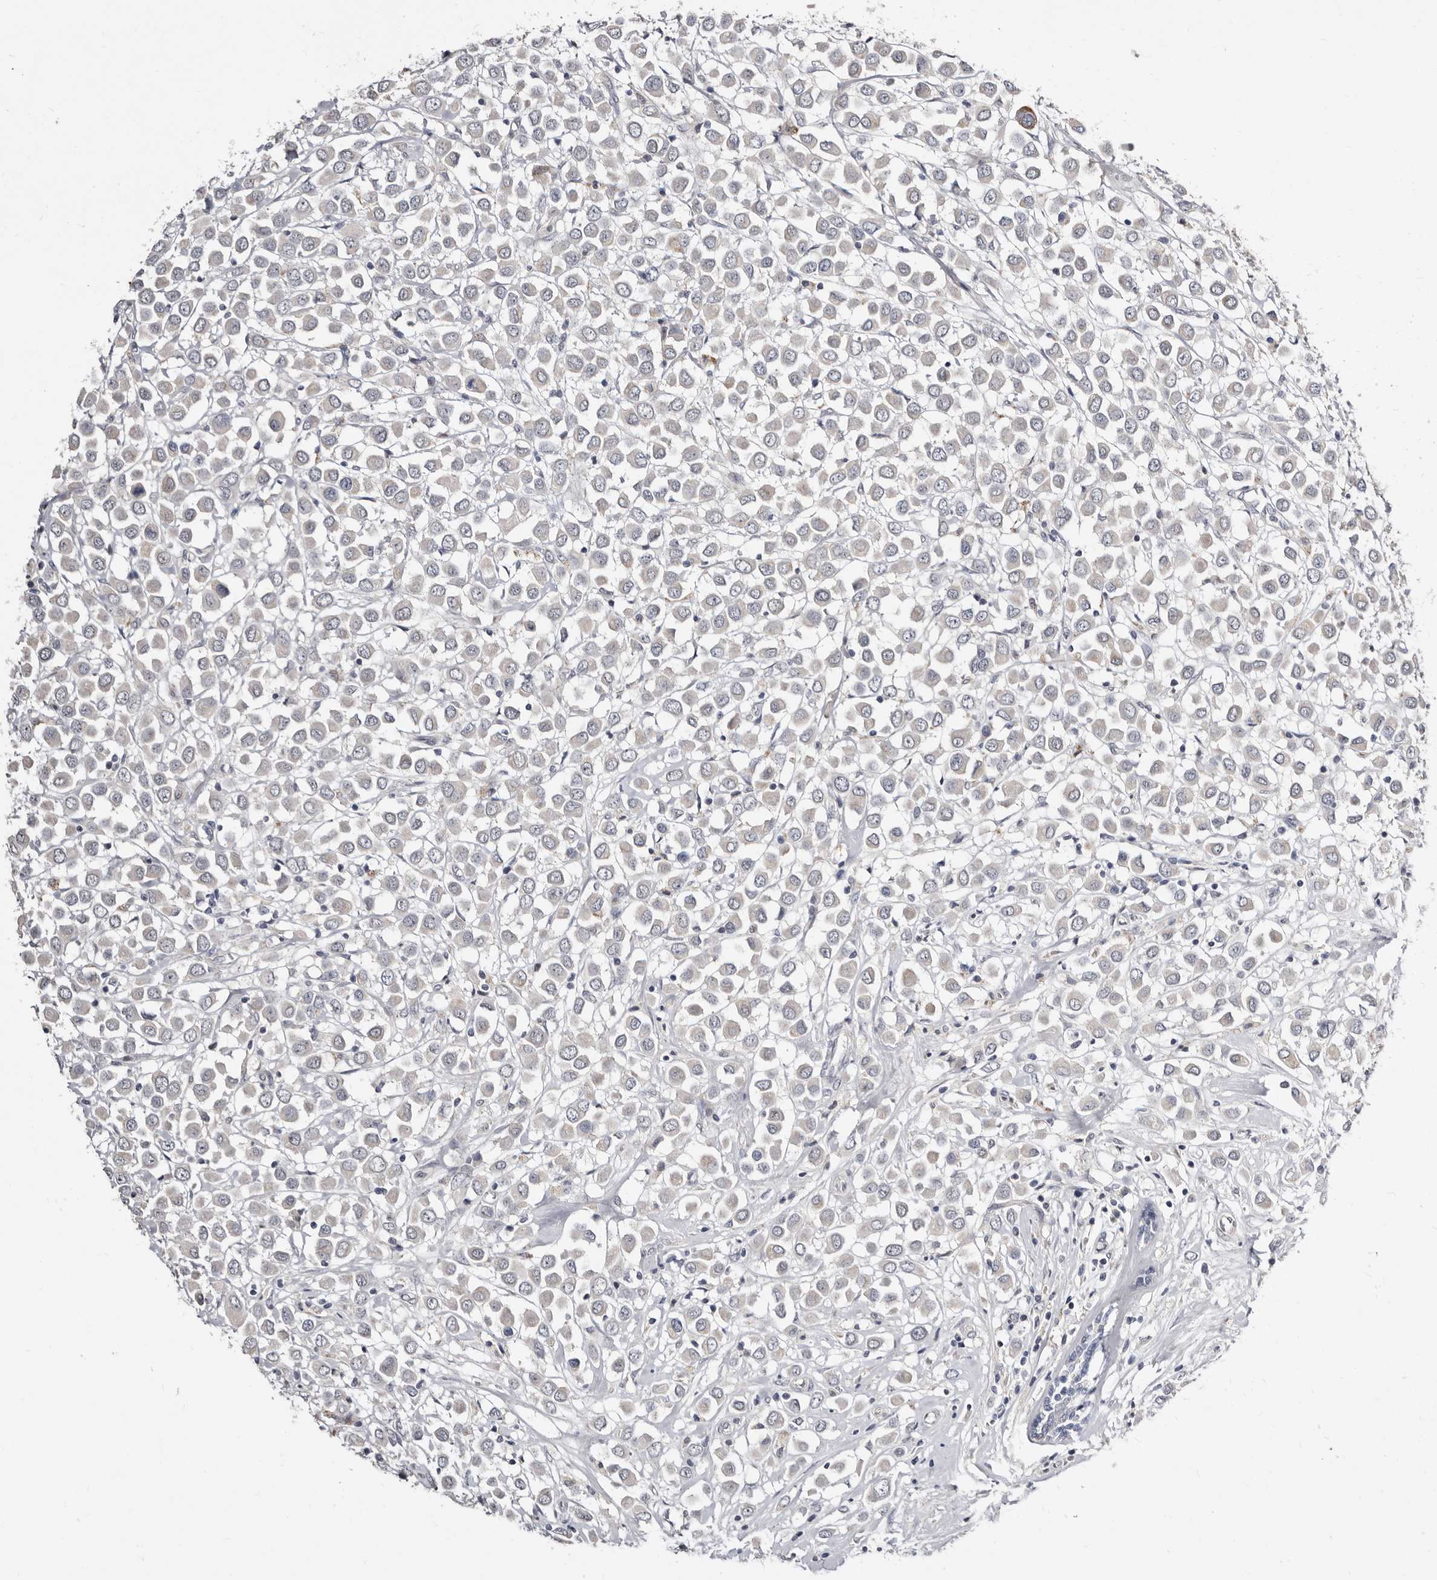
{"staining": {"intensity": "negative", "quantity": "none", "location": "none"}, "tissue": "breast cancer", "cell_type": "Tumor cells", "image_type": "cancer", "snomed": [{"axis": "morphology", "description": "Duct carcinoma"}, {"axis": "topography", "description": "Breast"}], "caption": "A photomicrograph of human breast intraductal carcinoma is negative for staining in tumor cells.", "gene": "KLHL4", "patient": {"sex": "female", "age": 61}}